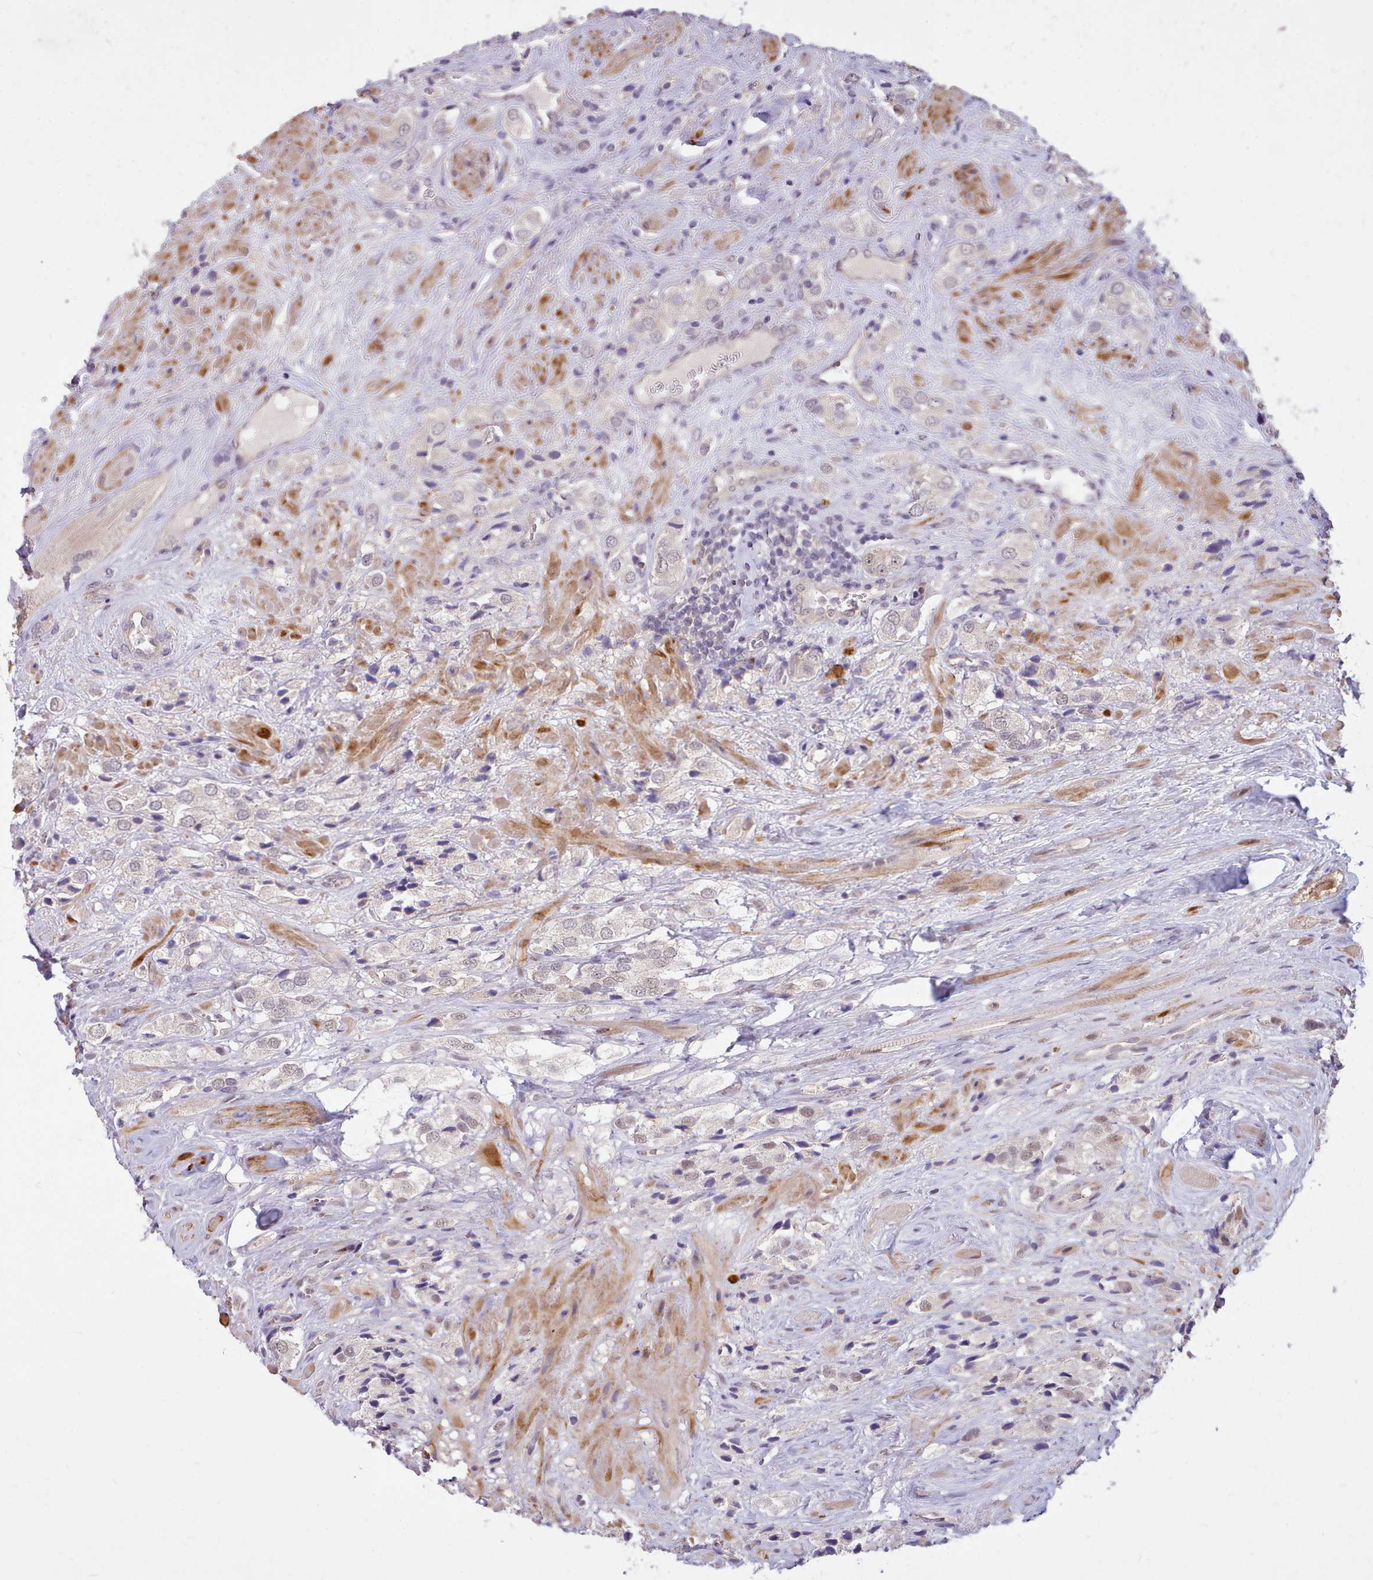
{"staining": {"intensity": "negative", "quantity": "none", "location": "none"}, "tissue": "prostate cancer", "cell_type": "Tumor cells", "image_type": "cancer", "snomed": [{"axis": "morphology", "description": "Adenocarcinoma, High grade"}, {"axis": "topography", "description": "Prostate and seminal vesicle, NOS"}], "caption": "IHC of high-grade adenocarcinoma (prostate) exhibits no staining in tumor cells. (DAB immunohistochemistry visualized using brightfield microscopy, high magnification).", "gene": "ZNF607", "patient": {"sex": "male", "age": 64}}